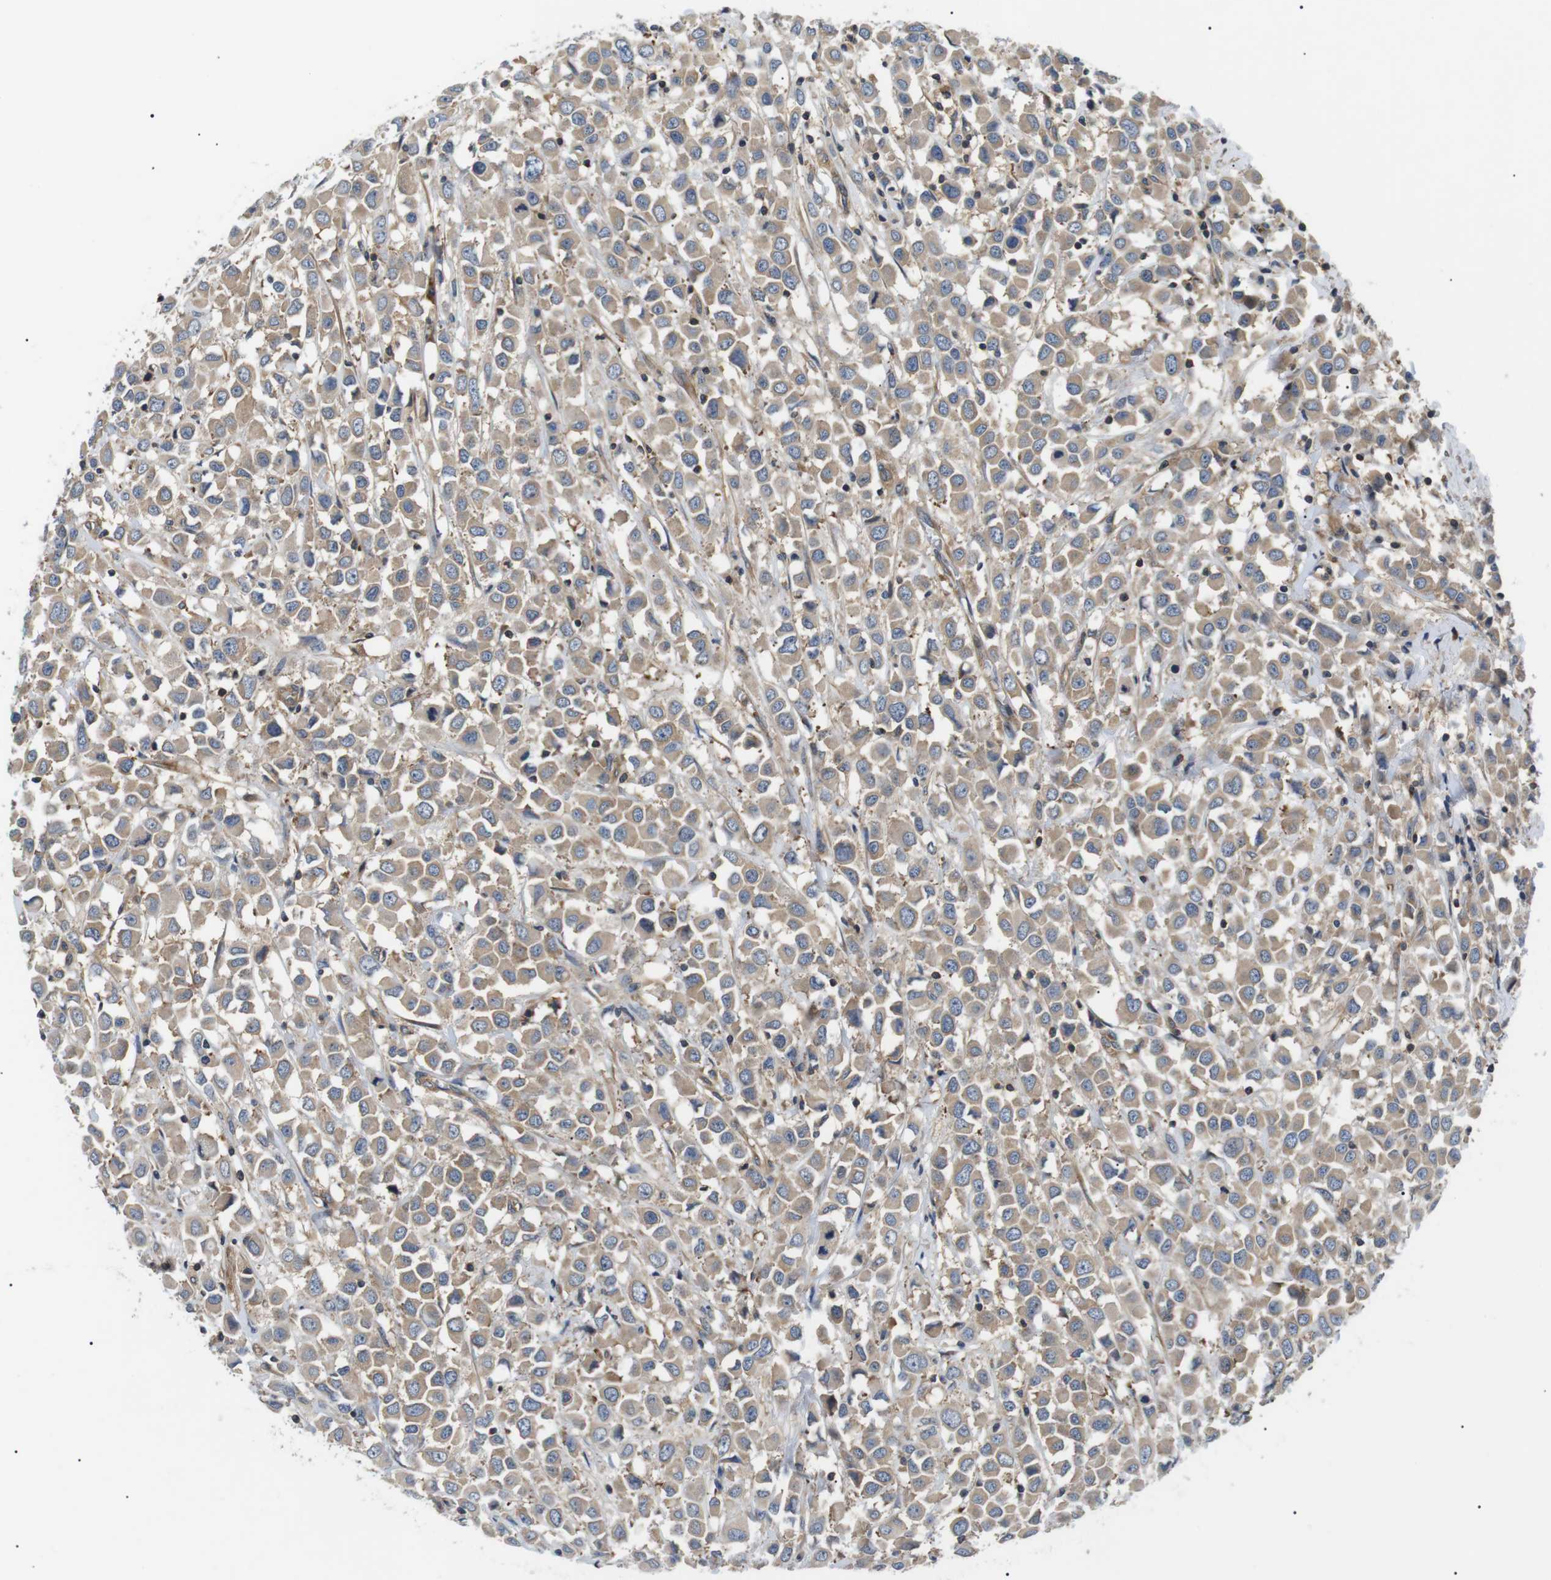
{"staining": {"intensity": "weak", "quantity": ">75%", "location": "cytoplasmic/membranous"}, "tissue": "breast cancer", "cell_type": "Tumor cells", "image_type": "cancer", "snomed": [{"axis": "morphology", "description": "Duct carcinoma"}, {"axis": "topography", "description": "Breast"}], "caption": "This histopathology image demonstrates immunohistochemistry (IHC) staining of breast cancer, with low weak cytoplasmic/membranous expression in about >75% of tumor cells.", "gene": "DIPK1A", "patient": {"sex": "female", "age": 61}}